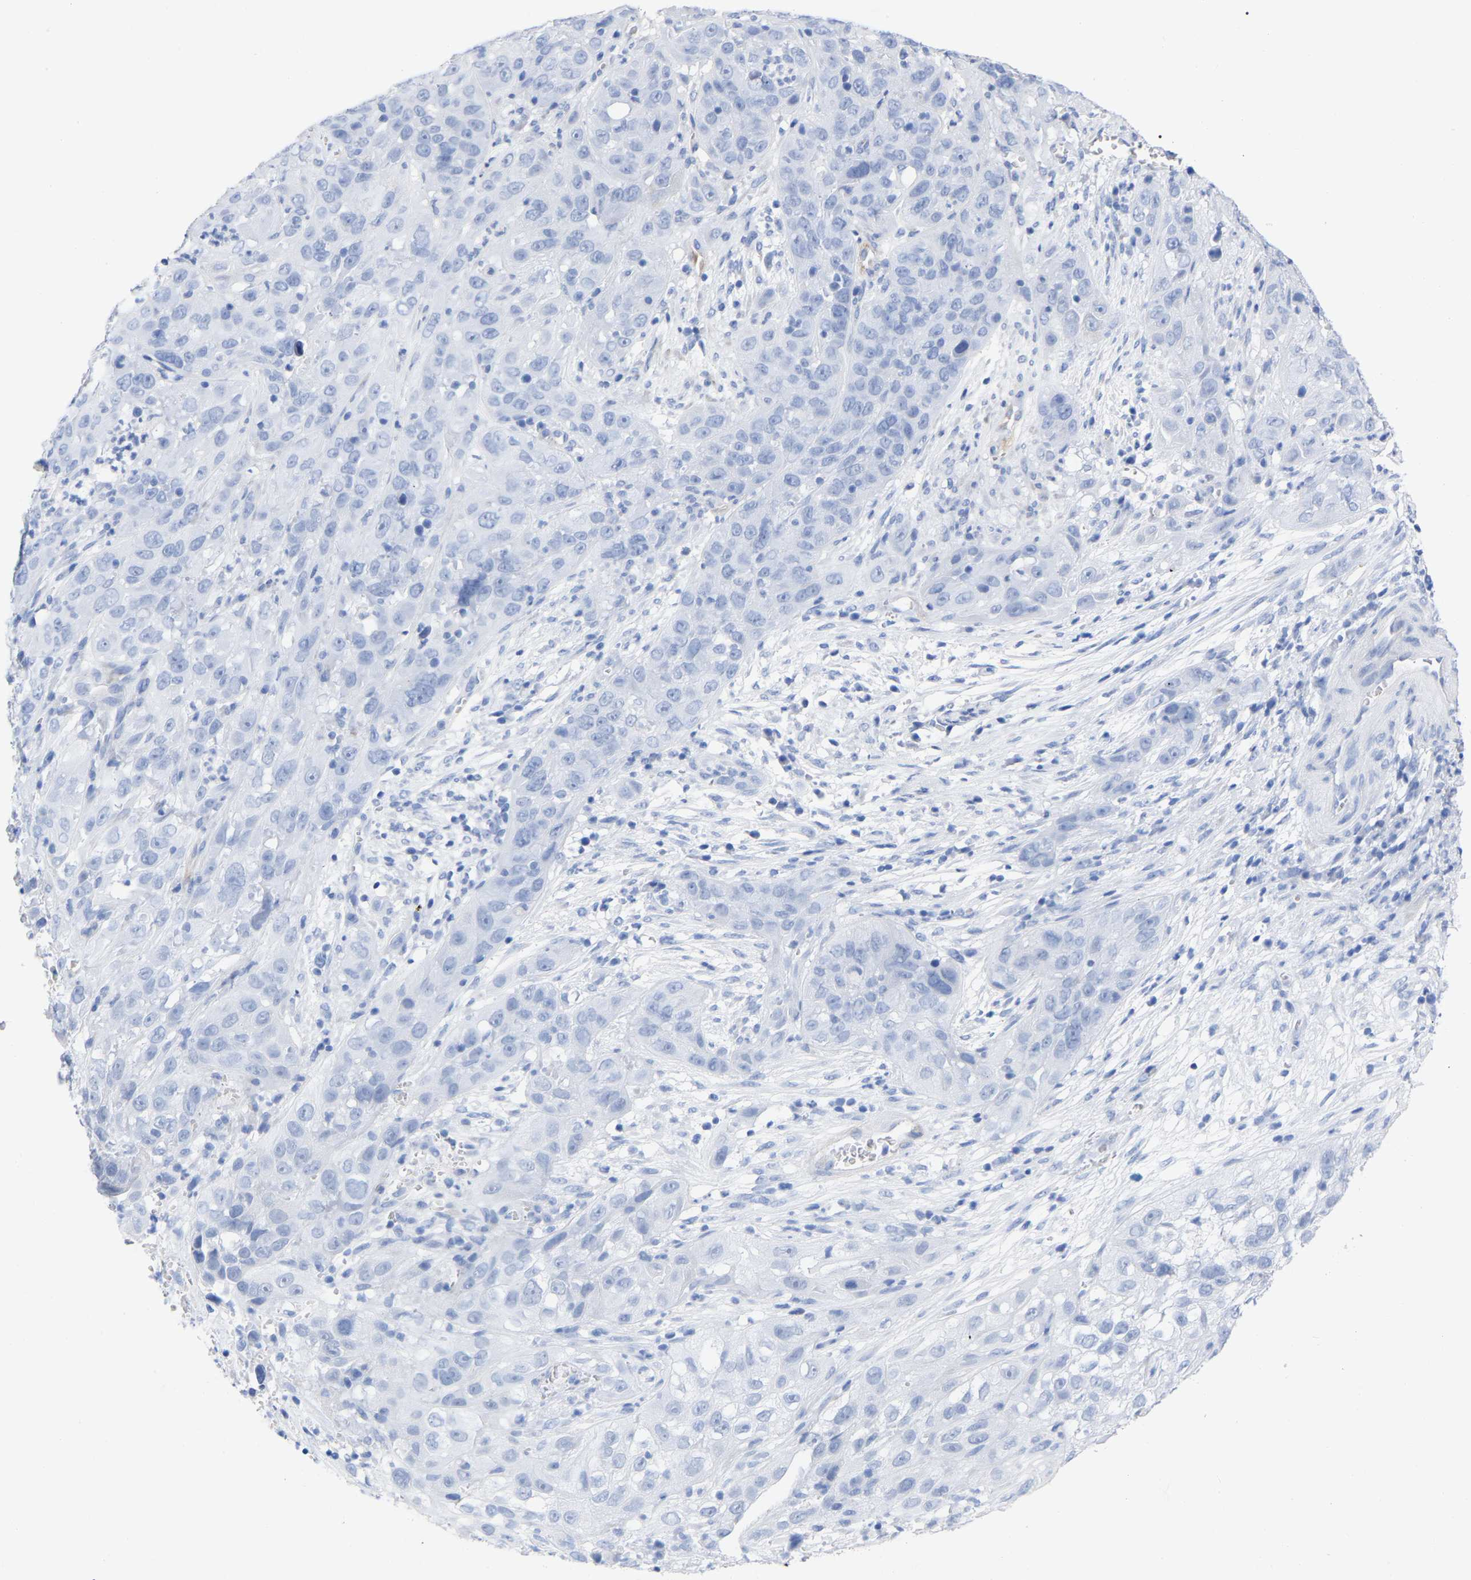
{"staining": {"intensity": "negative", "quantity": "none", "location": "none"}, "tissue": "cervical cancer", "cell_type": "Tumor cells", "image_type": "cancer", "snomed": [{"axis": "morphology", "description": "Squamous cell carcinoma, NOS"}, {"axis": "topography", "description": "Cervix"}], "caption": "Immunohistochemical staining of human cervical squamous cell carcinoma displays no significant staining in tumor cells.", "gene": "HAPLN1", "patient": {"sex": "female", "age": 32}}